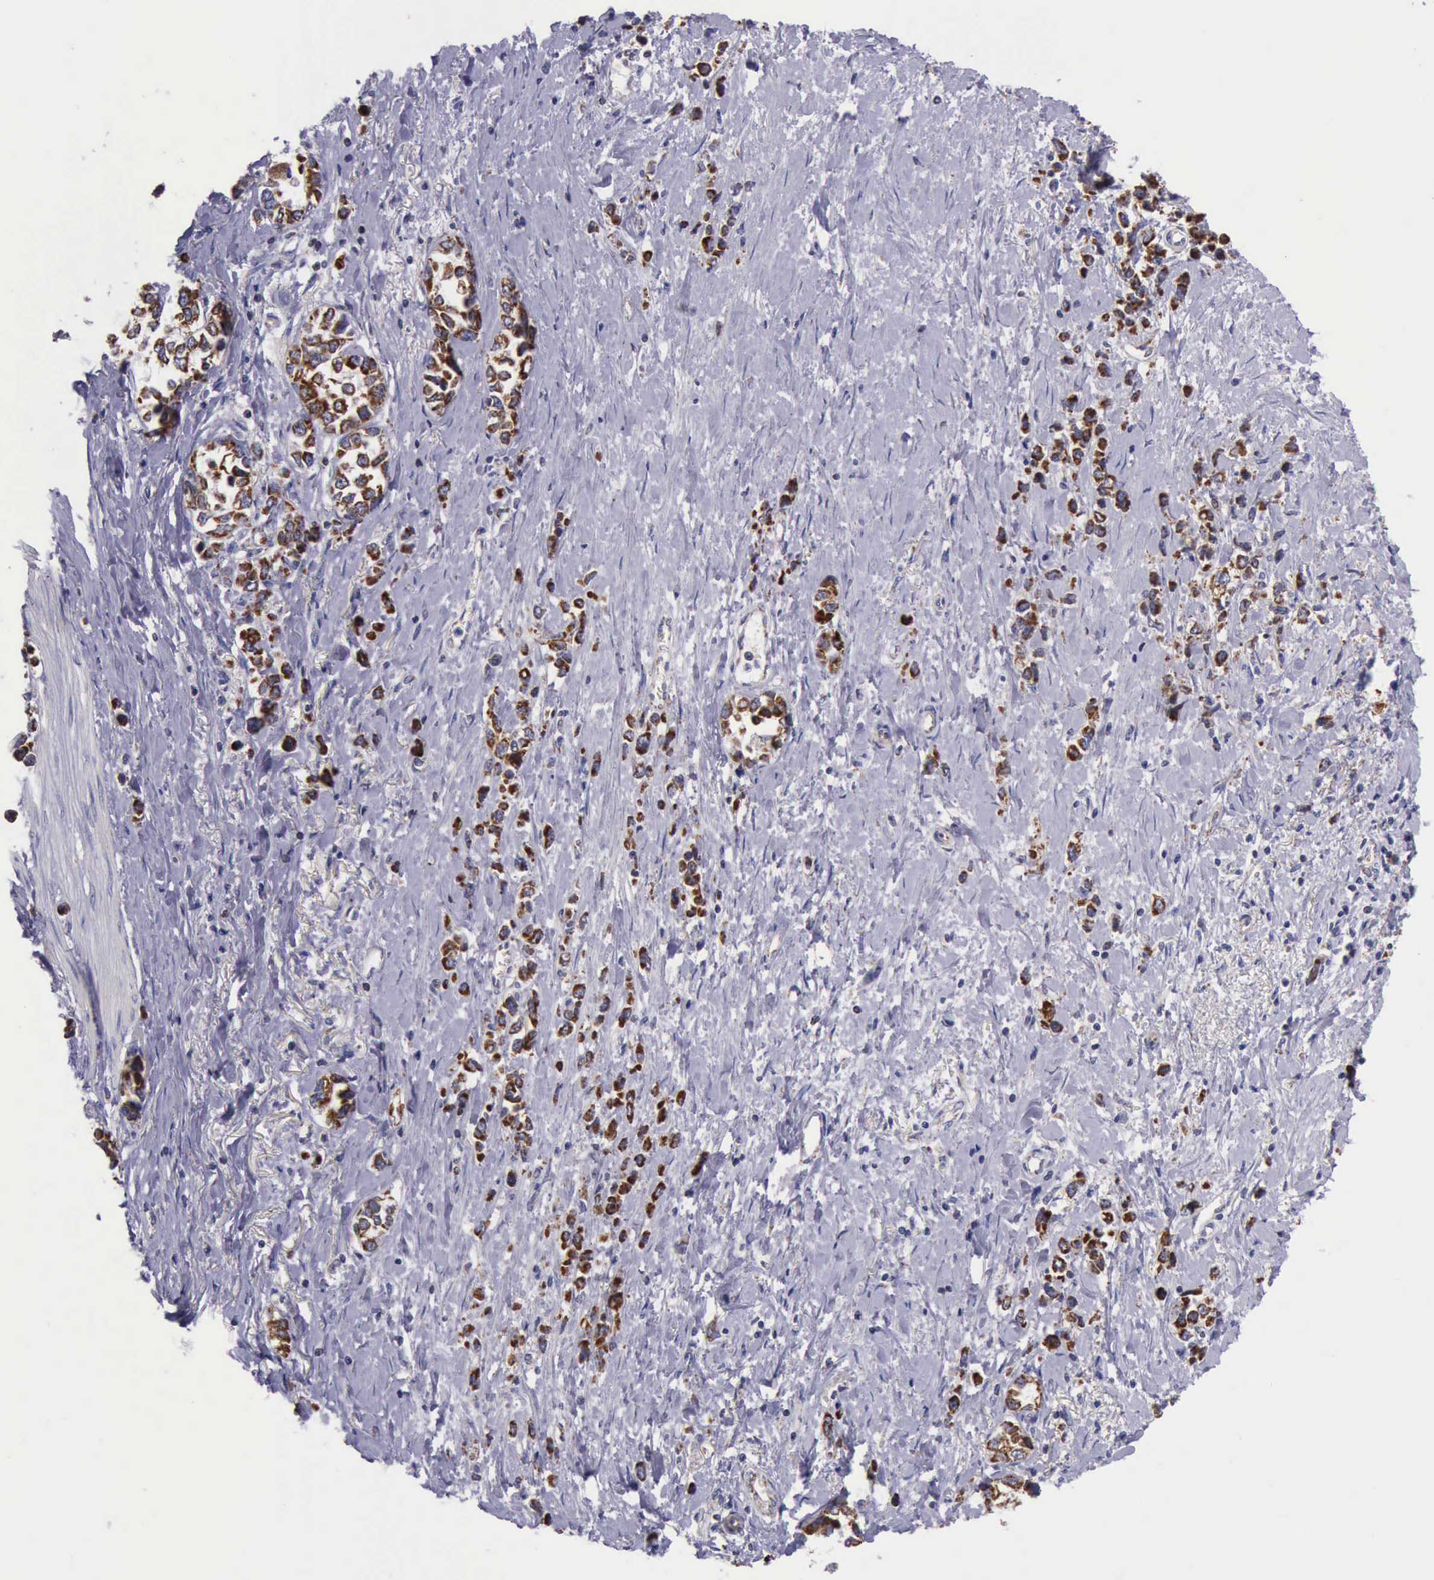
{"staining": {"intensity": "moderate", "quantity": "25%-75%", "location": "cytoplasmic/membranous"}, "tissue": "stomach cancer", "cell_type": "Tumor cells", "image_type": "cancer", "snomed": [{"axis": "morphology", "description": "Adenocarcinoma, NOS"}, {"axis": "topography", "description": "Stomach, upper"}], "caption": "This image exhibits stomach cancer stained with immunohistochemistry to label a protein in brown. The cytoplasmic/membranous of tumor cells show moderate positivity for the protein. Nuclei are counter-stained blue.", "gene": "TXN2", "patient": {"sex": "male", "age": 76}}